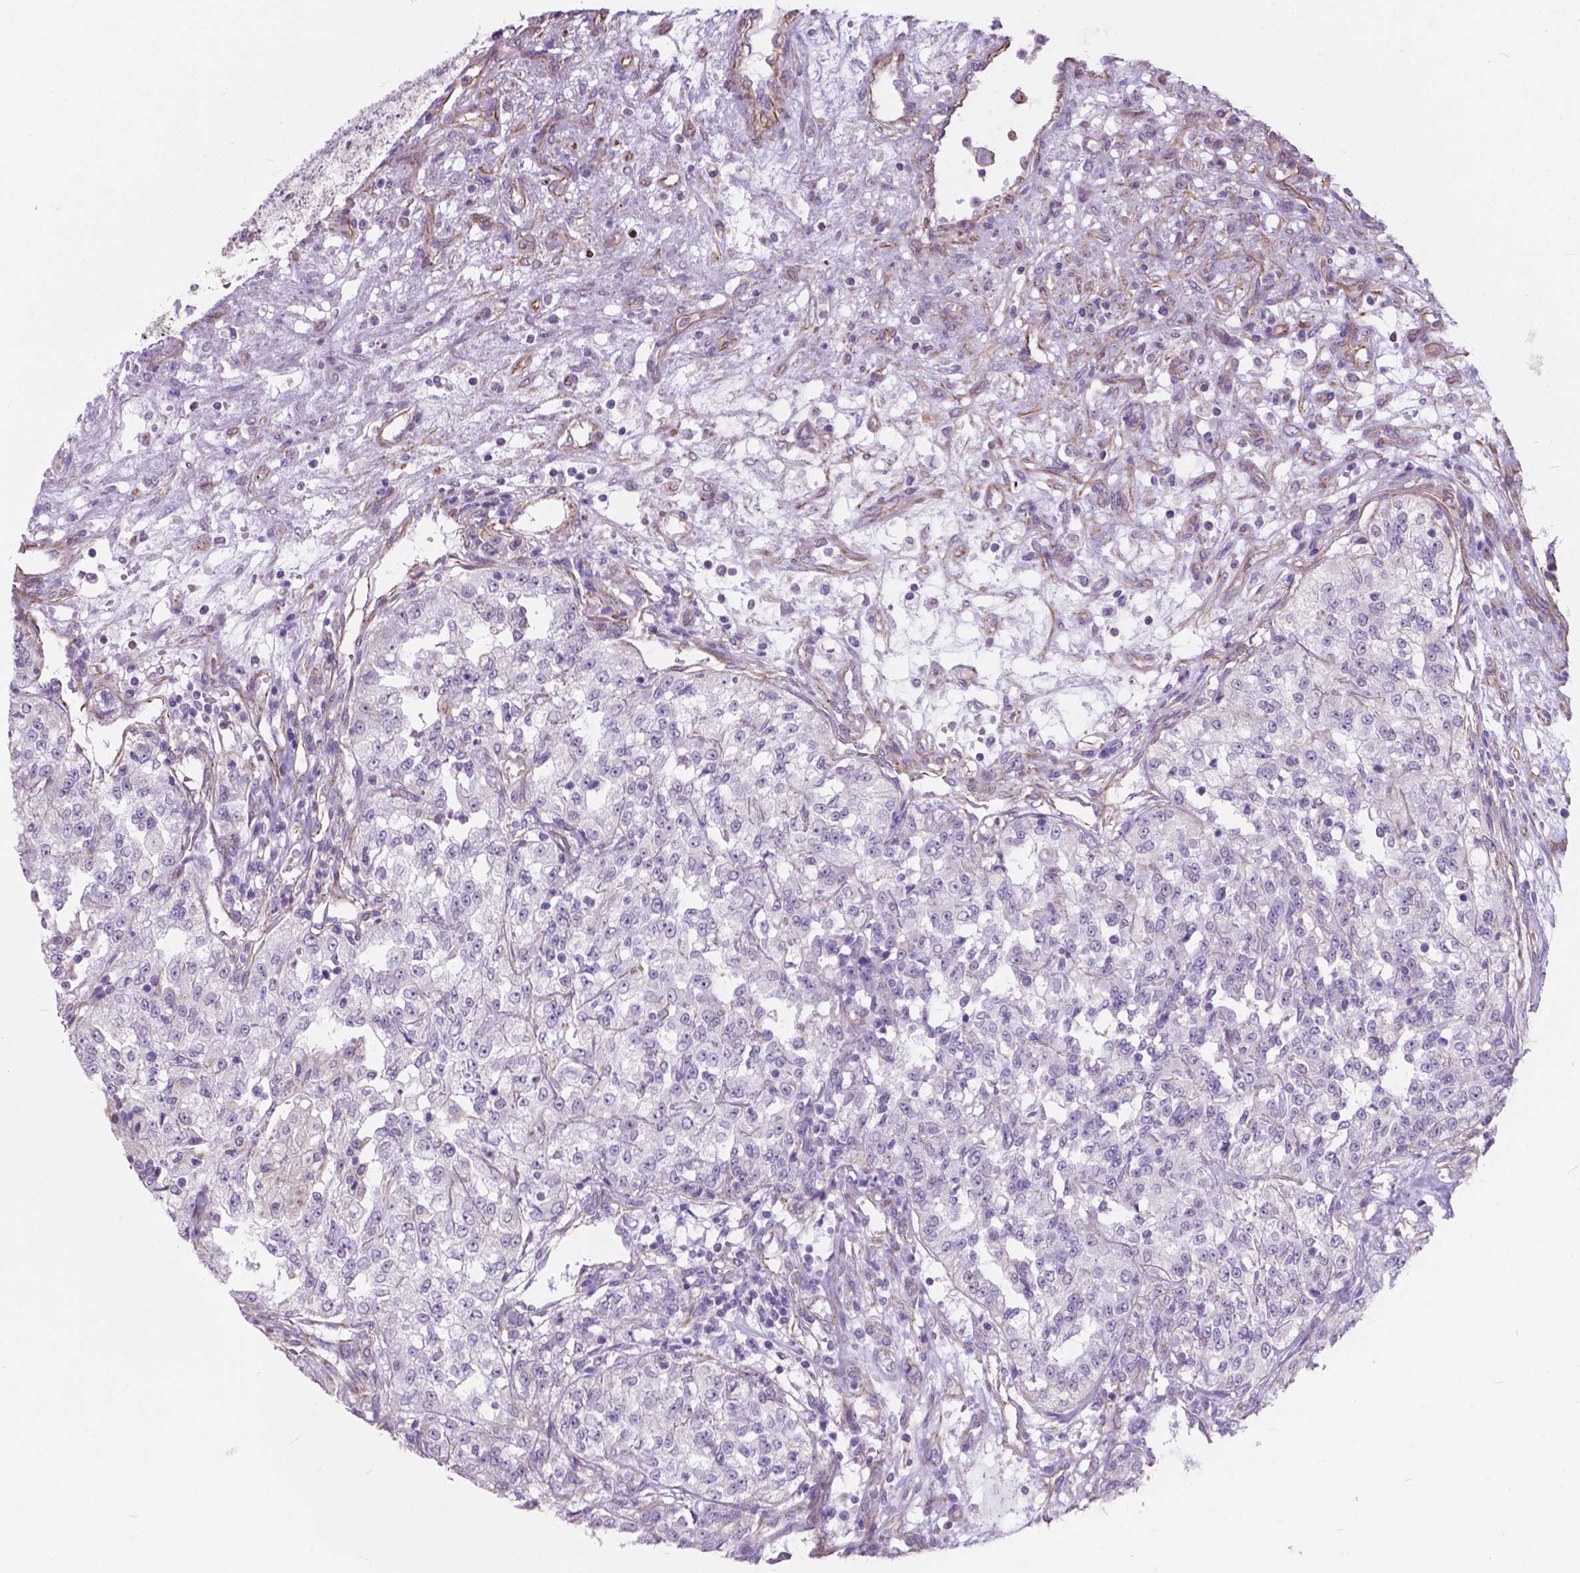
{"staining": {"intensity": "negative", "quantity": "none", "location": "none"}, "tissue": "renal cancer", "cell_type": "Tumor cells", "image_type": "cancer", "snomed": [{"axis": "morphology", "description": "Adenocarcinoma, NOS"}, {"axis": "topography", "description": "Kidney"}], "caption": "The immunohistochemistry (IHC) photomicrograph has no significant positivity in tumor cells of adenocarcinoma (renal) tissue. (Stains: DAB IHC with hematoxylin counter stain, Microscopy: brightfield microscopy at high magnification).", "gene": "AMOT", "patient": {"sex": "female", "age": 63}}